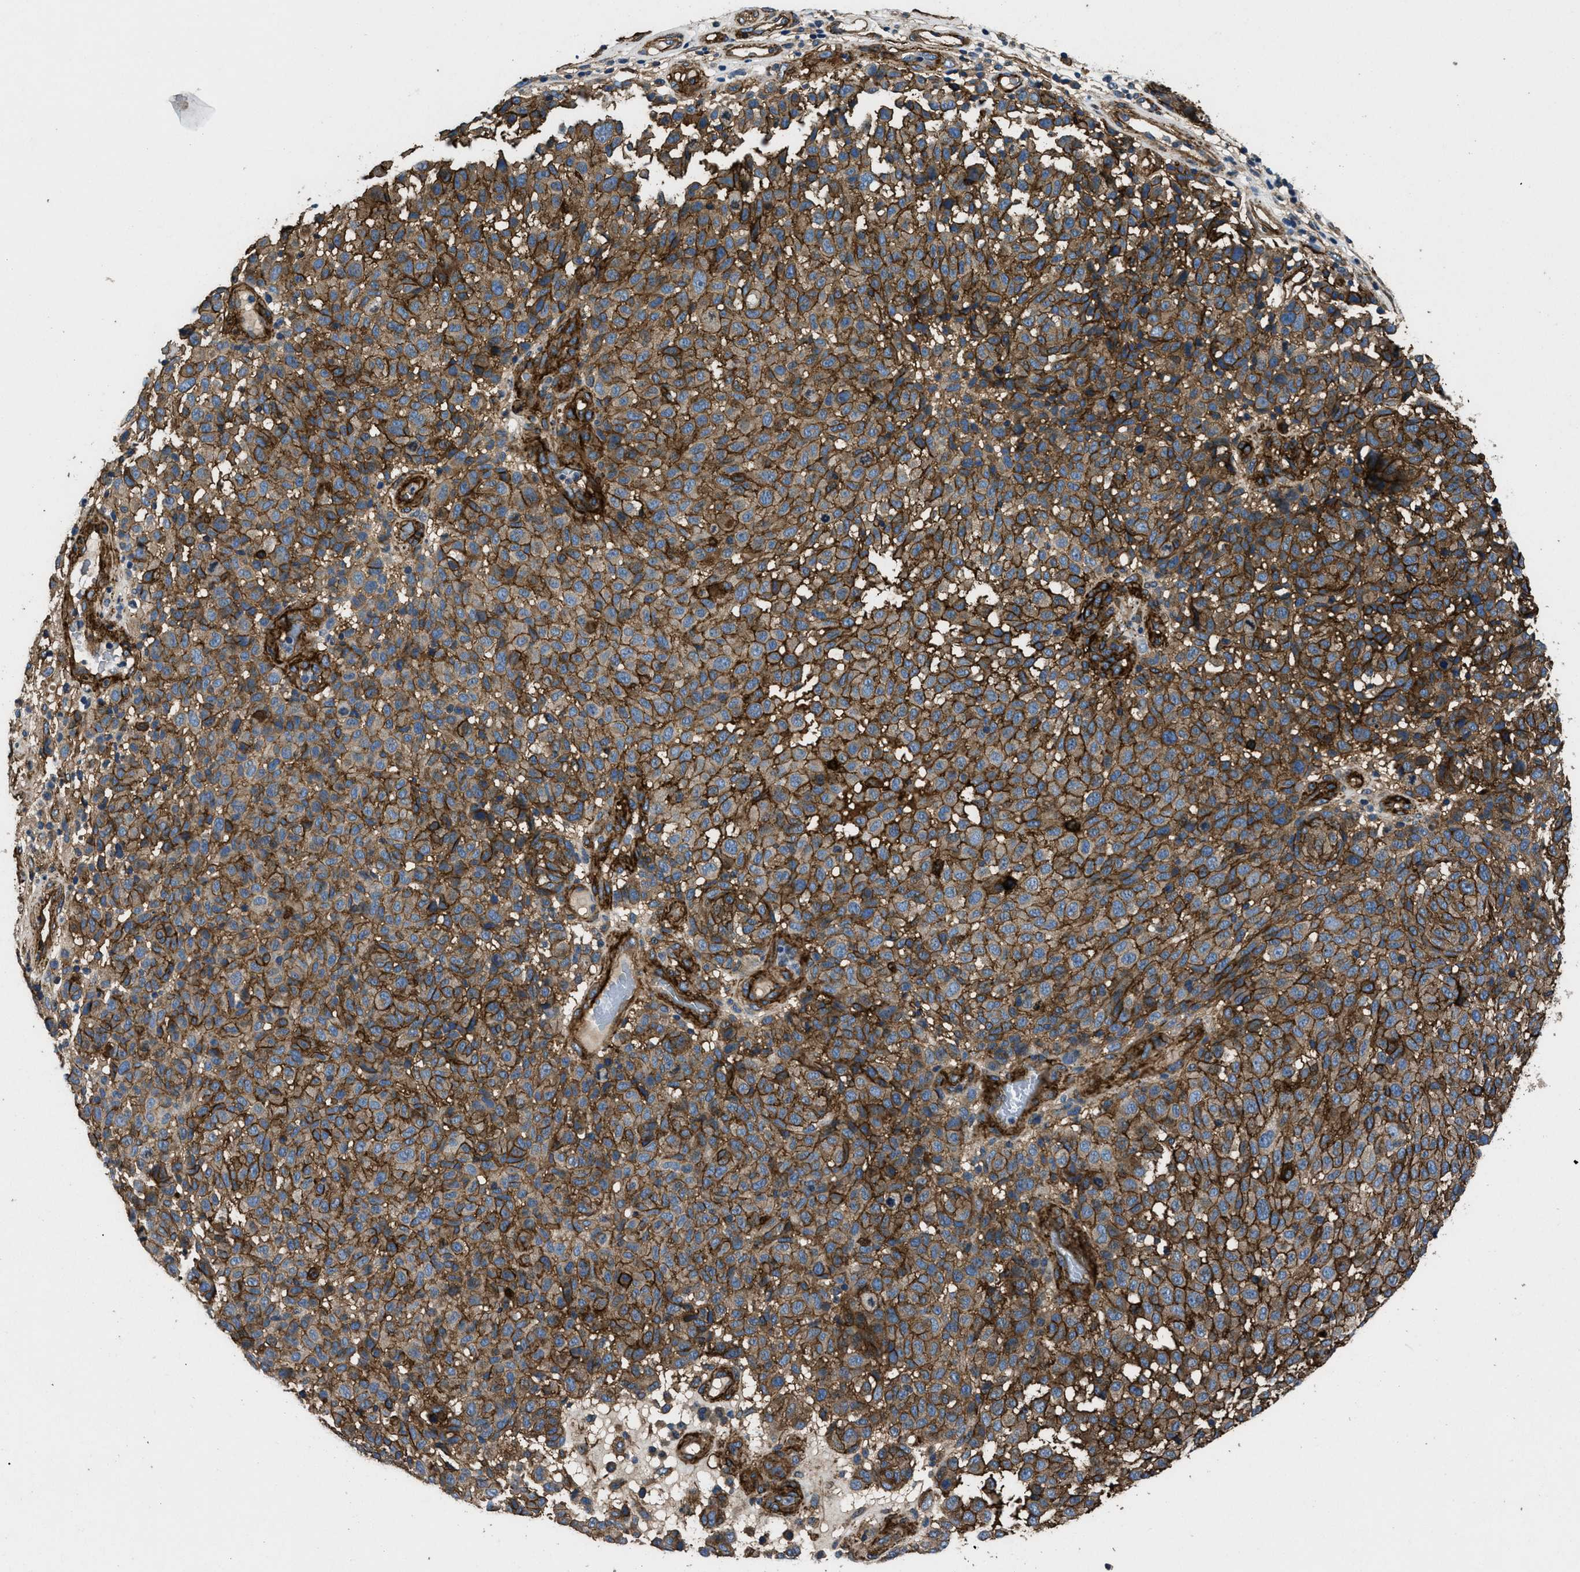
{"staining": {"intensity": "strong", "quantity": ">75%", "location": "cytoplasmic/membranous"}, "tissue": "melanoma", "cell_type": "Tumor cells", "image_type": "cancer", "snomed": [{"axis": "morphology", "description": "Malignant melanoma, NOS"}, {"axis": "topography", "description": "Skin"}], "caption": "Strong cytoplasmic/membranous staining for a protein is appreciated in approximately >75% of tumor cells of melanoma using IHC.", "gene": "CD276", "patient": {"sex": "male", "age": 59}}